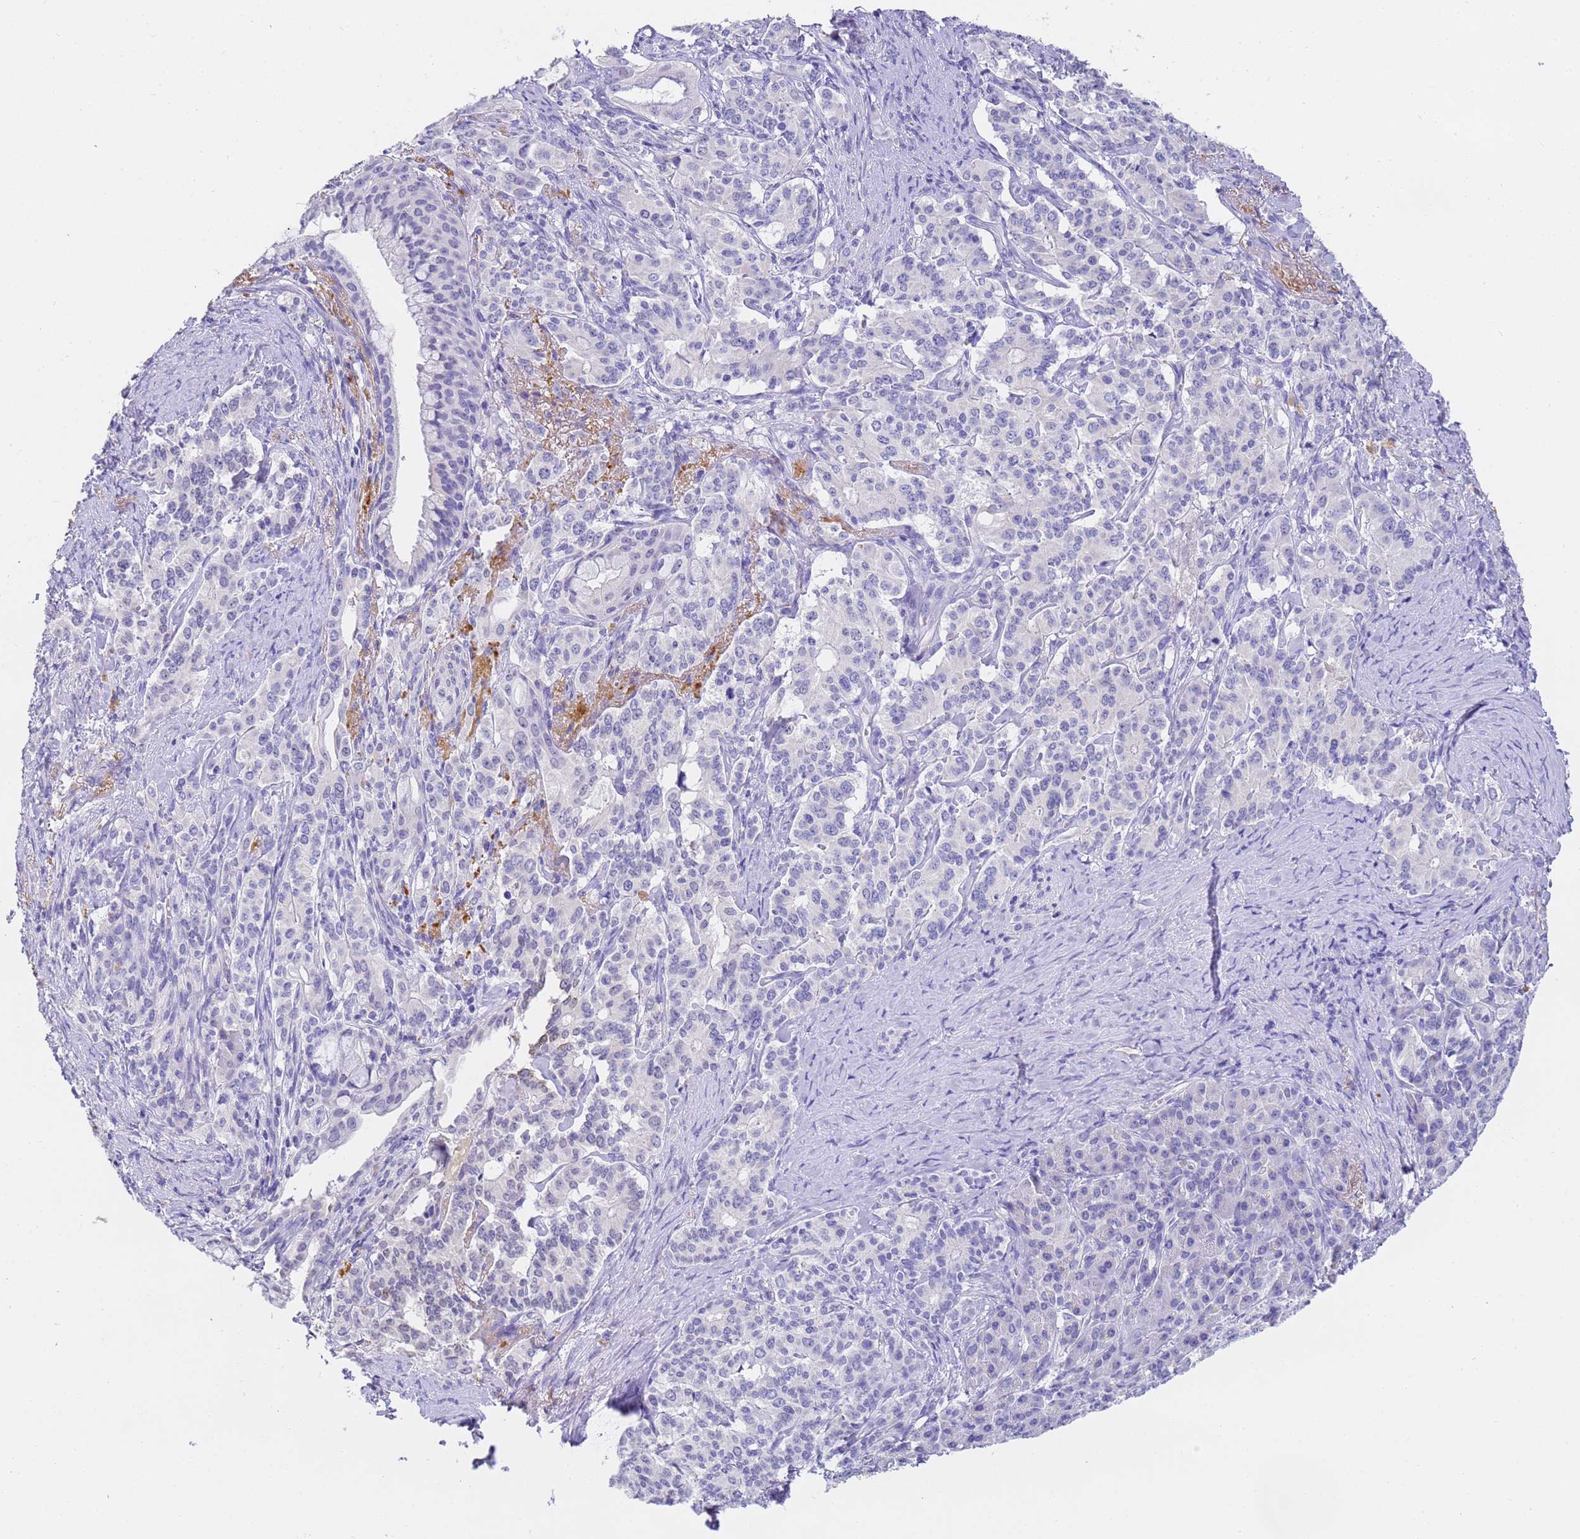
{"staining": {"intensity": "negative", "quantity": "none", "location": "none"}, "tissue": "pancreatic cancer", "cell_type": "Tumor cells", "image_type": "cancer", "snomed": [{"axis": "morphology", "description": "Adenocarcinoma, NOS"}, {"axis": "topography", "description": "Pancreas"}], "caption": "This is a micrograph of immunohistochemistry staining of pancreatic adenocarcinoma, which shows no expression in tumor cells.", "gene": "CFHR2", "patient": {"sex": "female", "age": 74}}